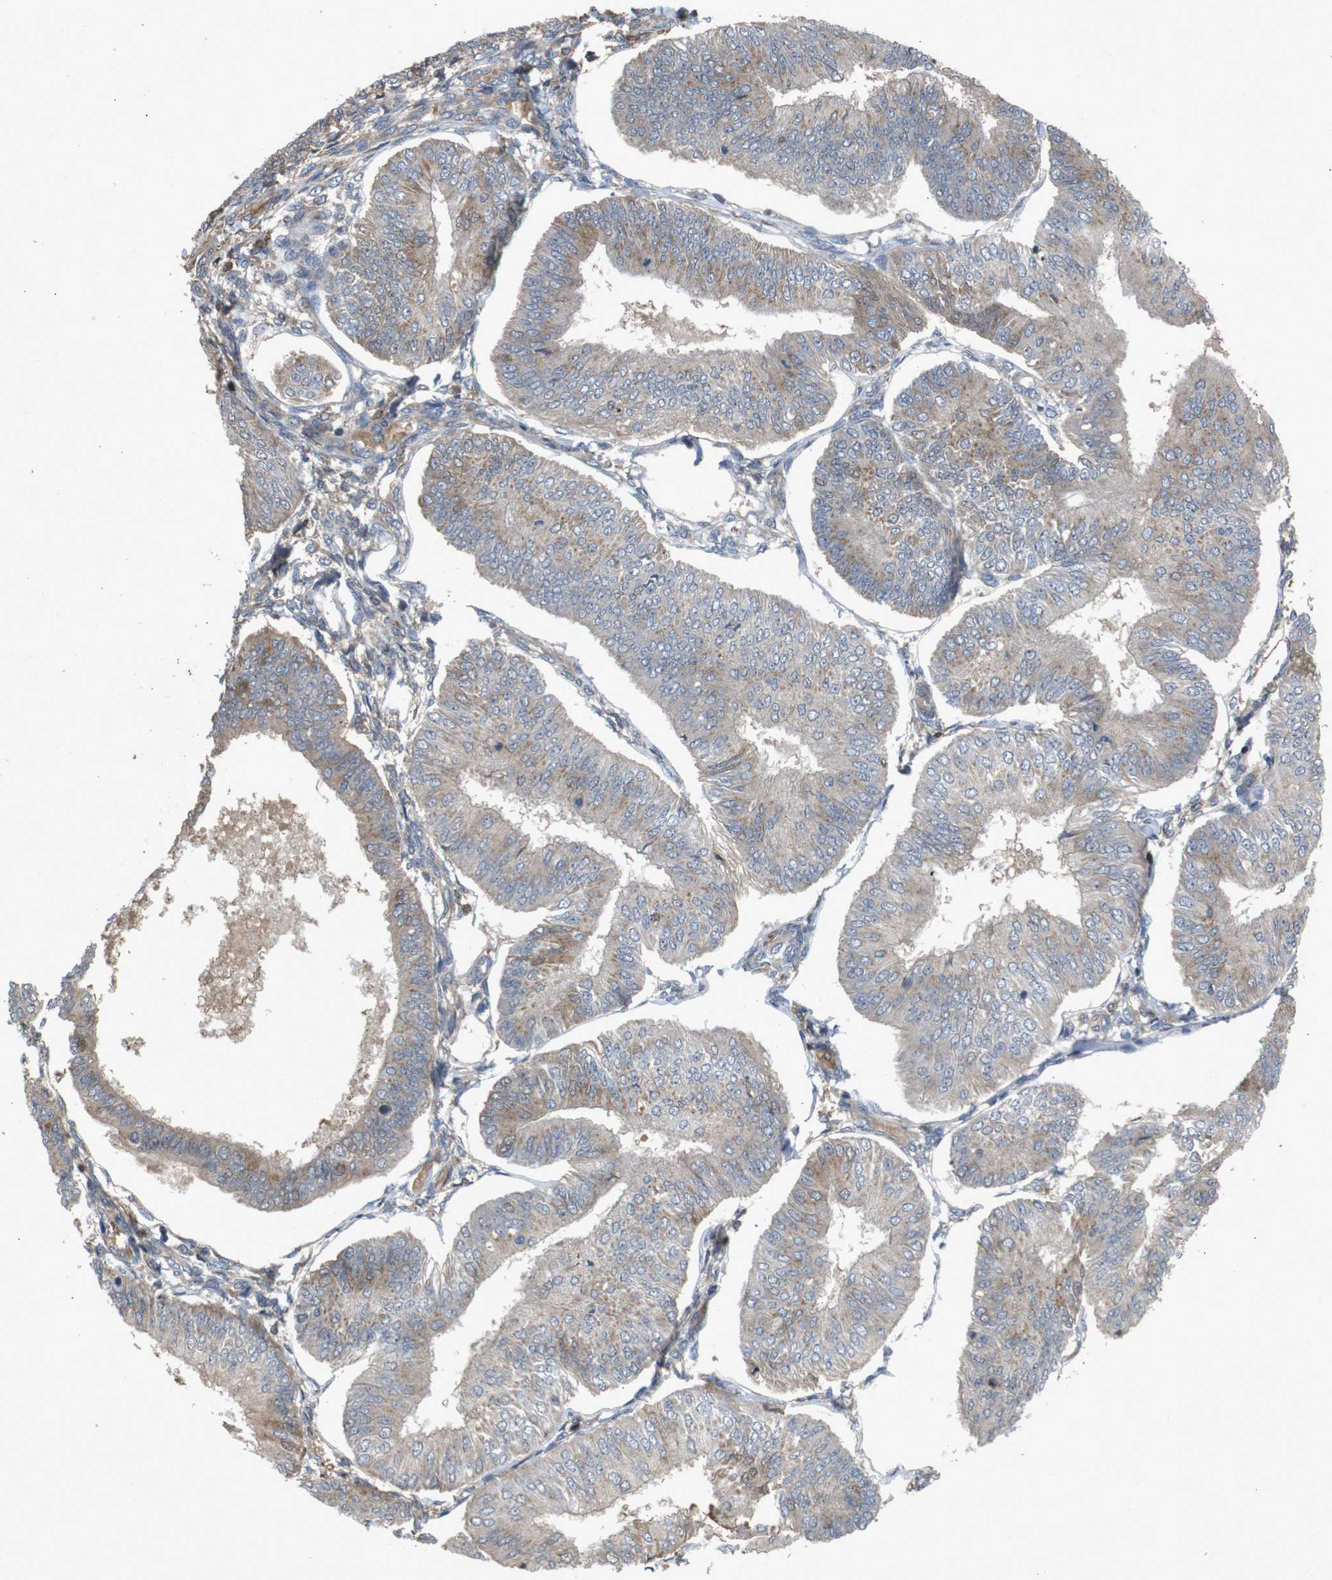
{"staining": {"intensity": "weak", "quantity": "25%-75%", "location": "cytoplasmic/membranous"}, "tissue": "endometrial cancer", "cell_type": "Tumor cells", "image_type": "cancer", "snomed": [{"axis": "morphology", "description": "Adenocarcinoma, NOS"}, {"axis": "topography", "description": "Endometrium"}], "caption": "DAB (3,3'-diaminobenzidine) immunohistochemical staining of human endometrial cancer exhibits weak cytoplasmic/membranous protein staining in approximately 25%-75% of tumor cells.", "gene": "PTPN1", "patient": {"sex": "female", "age": 58}}